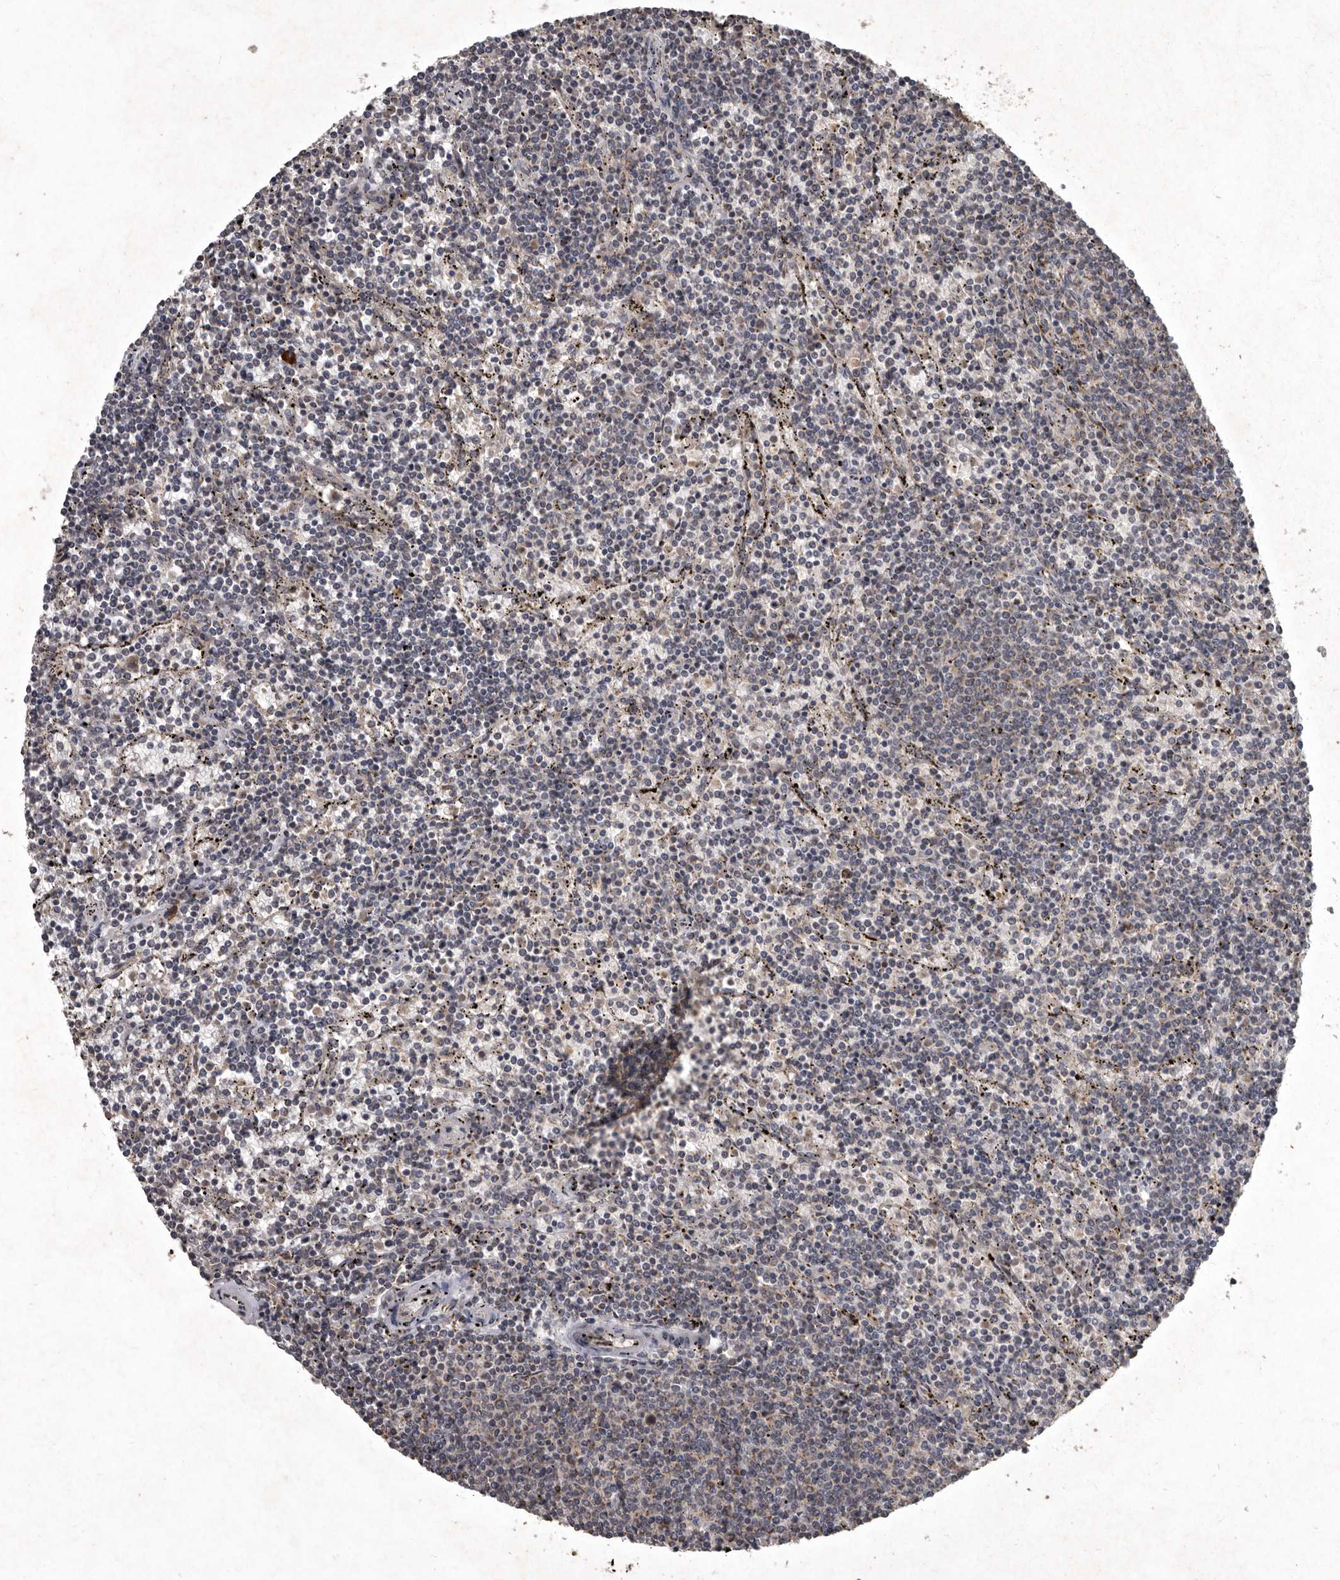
{"staining": {"intensity": "negative", "quantity": "none", "location": "none"}, "tissue": "lymphoma", "cell_type": "Tumor cells", "image_type": "cancer", "snomed": [{"axis": "morphology", "description": "Malignant lymphoma, non-Hodgkin's type, Low grade"}, {"axis": "topography", "description": "Spleen"}], "caption": "IHC histopathology image of neoplastic tissue: human lymphoma stained with DAB shows no significant protein positivity in tumor cells. (Stains: DAB (3,3'-diaminobenzidine) IHC with hematoxylin counter stain, Microscopy: brightfield microscopy at high magnification).", "gene": "MRPS15", "patient": {"sex": "female", "age": 50}}